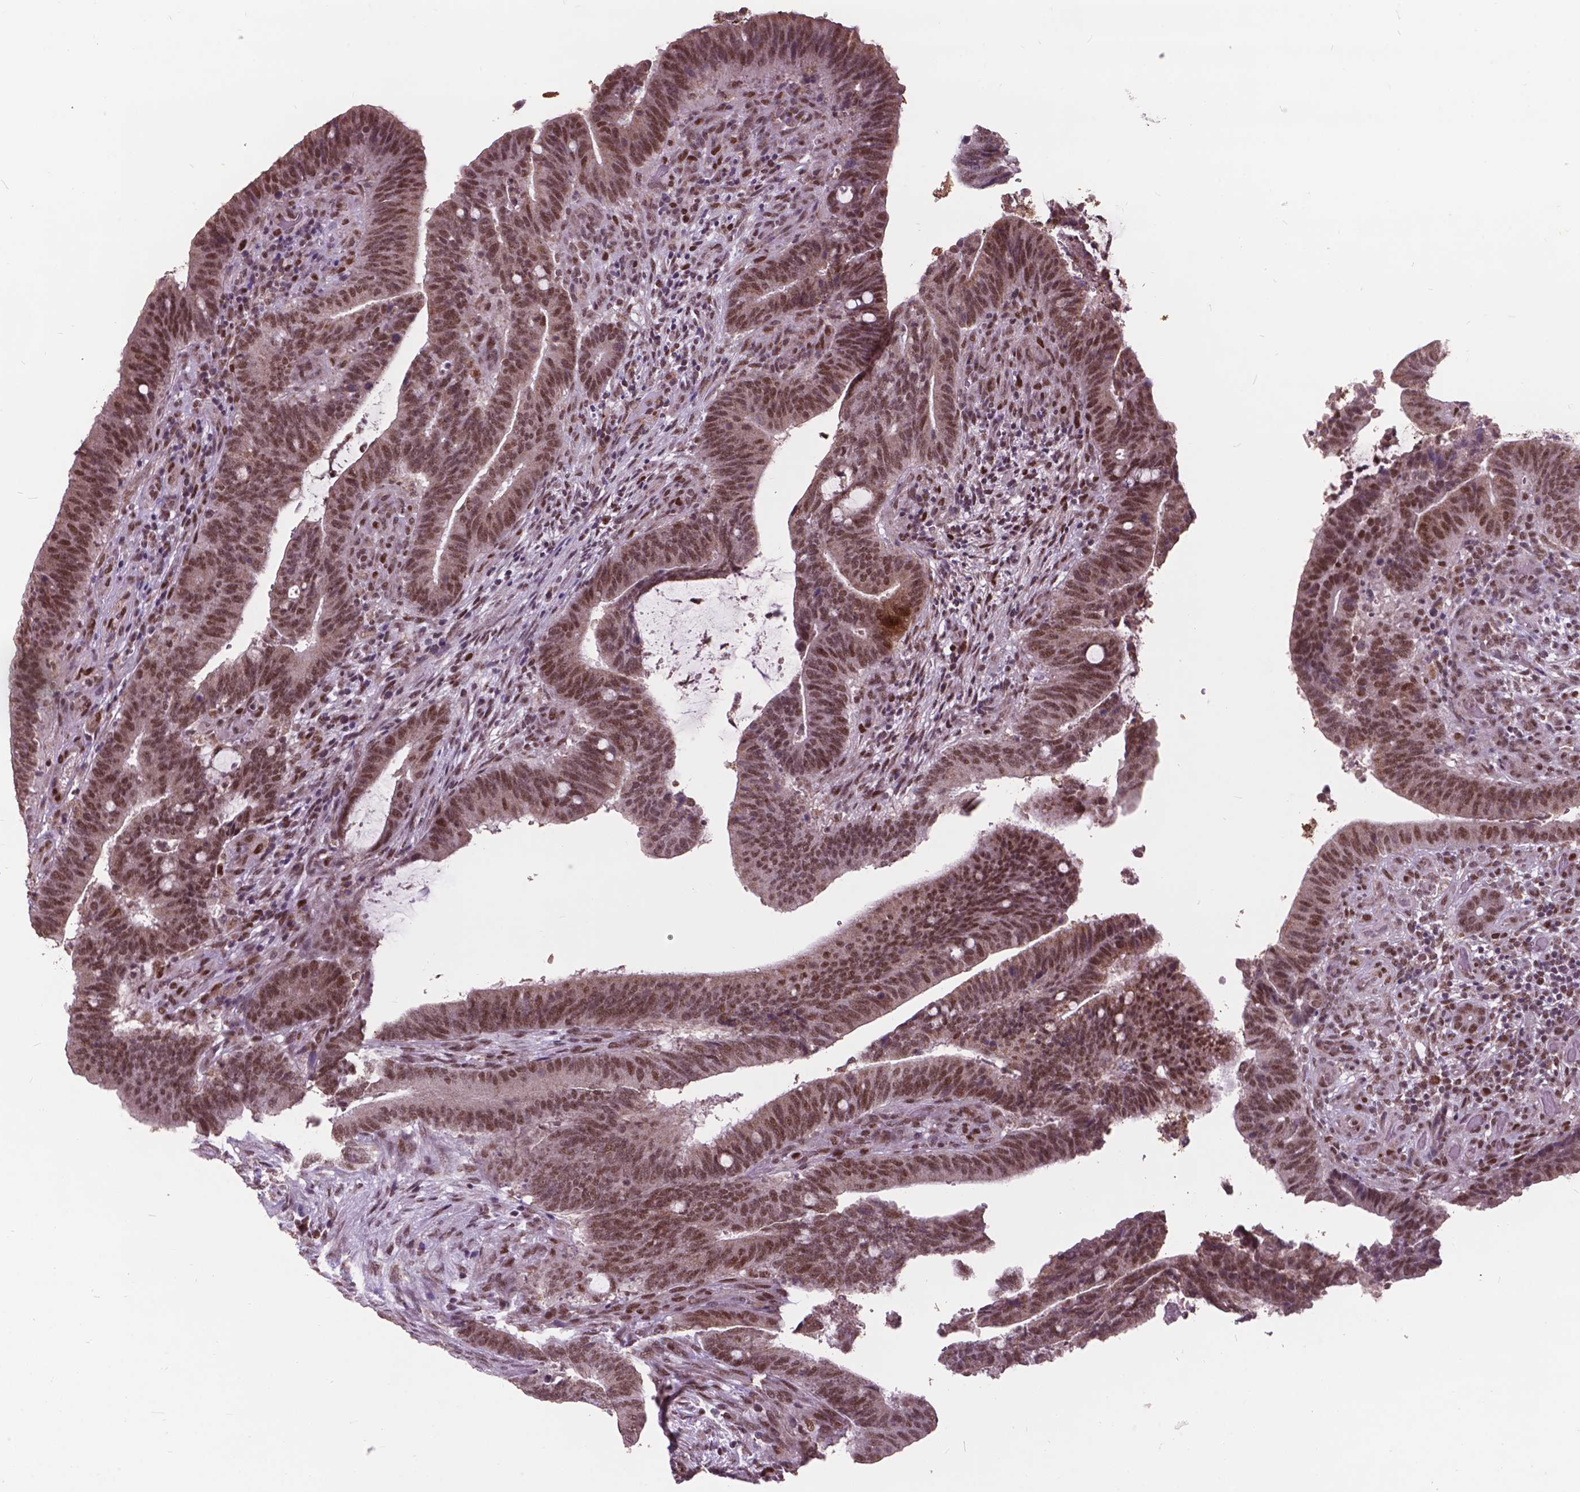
{"staining": {"intensity": "moderate", "quantity": ">75%", "location": "nuclear"}, "tissue": "colorectal cancer", "cell_type": "Tumor cells", "image_type": "cancer", "snomed": [{"axis": "morphology", "description": "Adenocarcinoma, NOS"}, {"axis": "topography", "description": "Colon"}], "caption": "Immunohistochemistry (DAB) staining of human colorectal adenocarcinoma displays moderate nuclear protein staining in about >75% of tumor cells. (DAB (3,3'-diaminobenzidine) = brown stain, brightfield microscopy at high magnification).", "gene": "MSH2", "patient": {"sex": "female", "age": 43}}